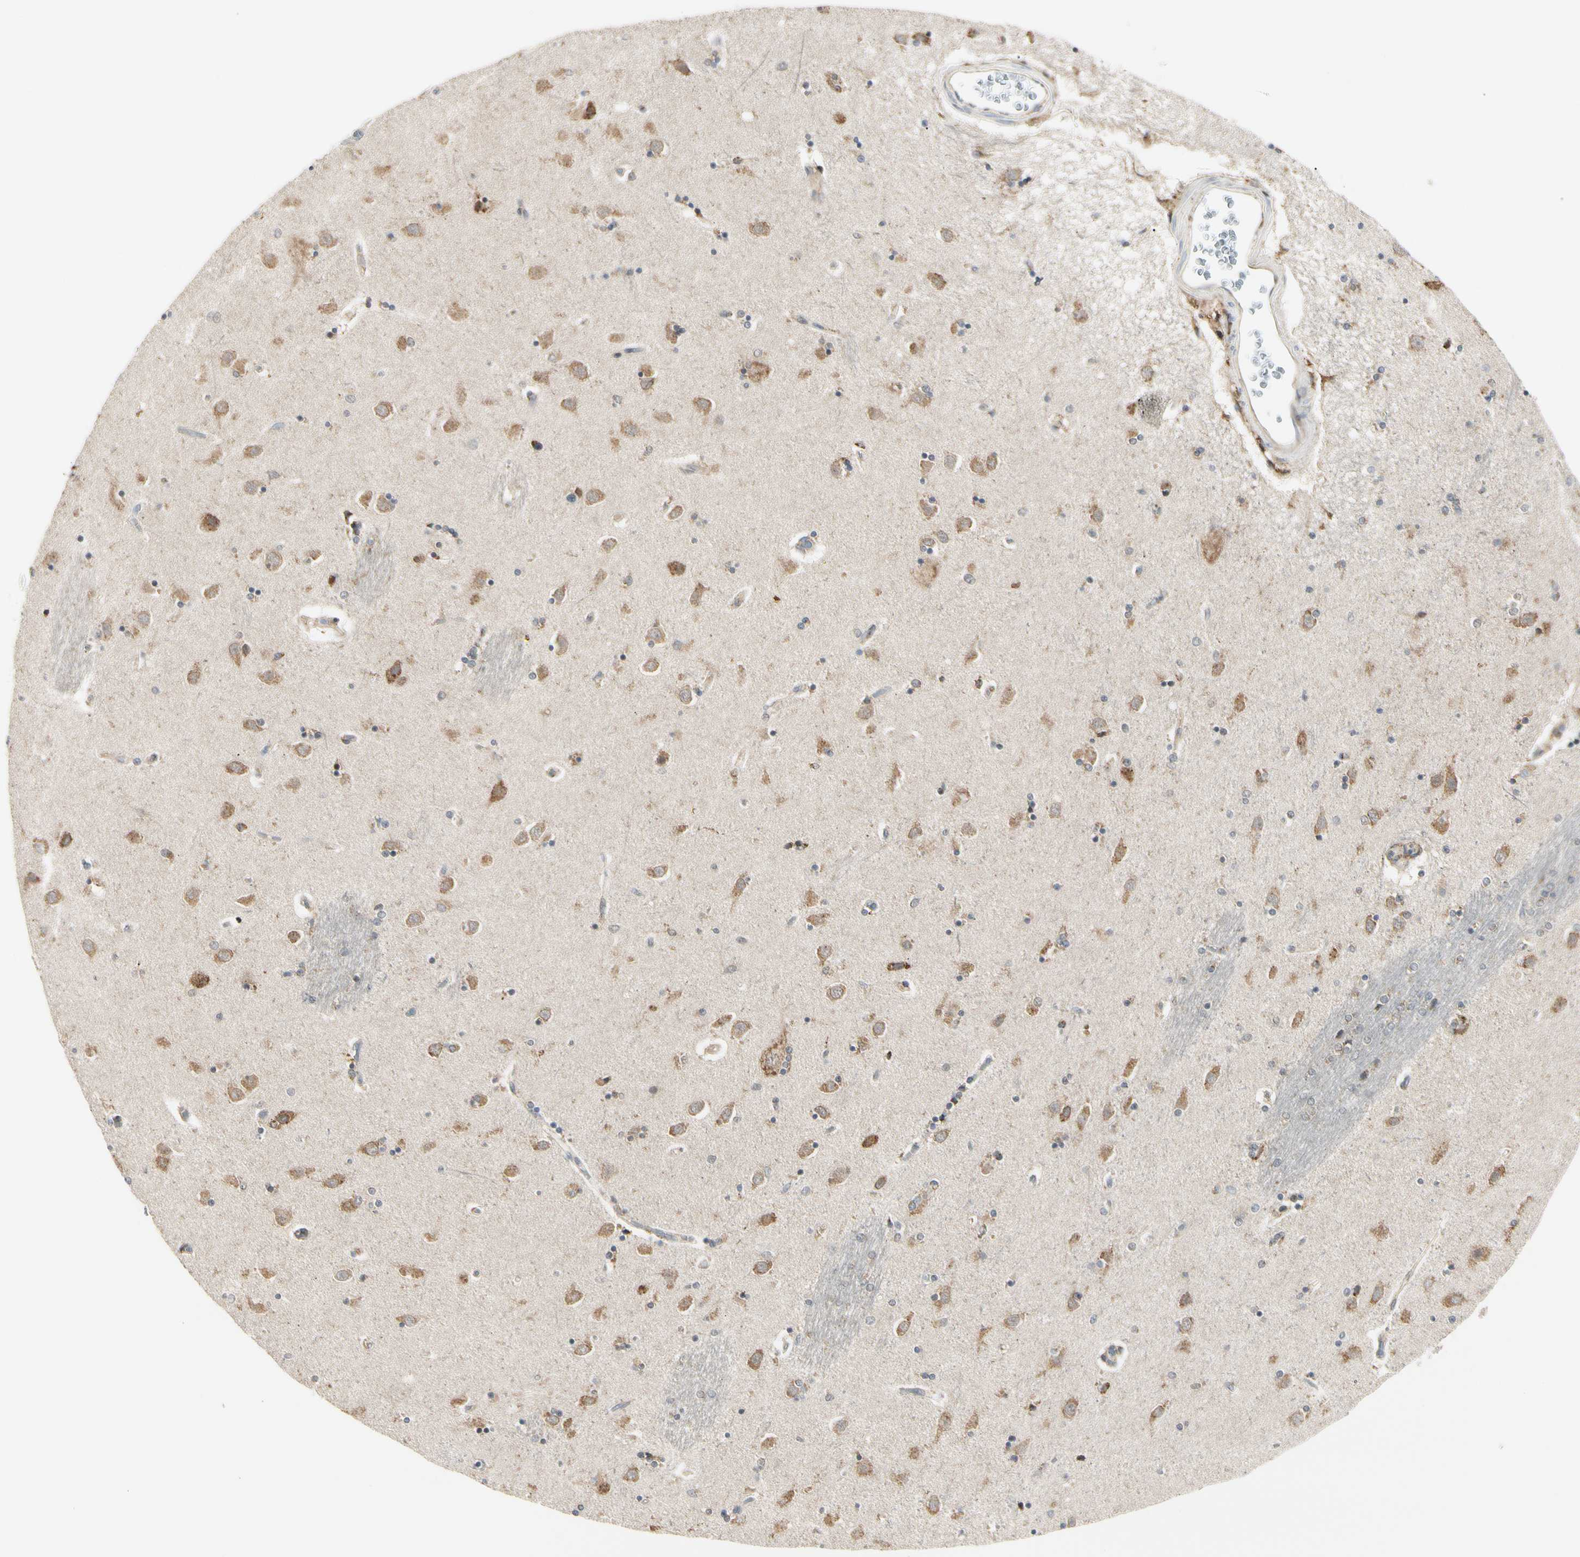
{"staining": {"intensity": "strong", "quantity": "25%-75%", "location": "cytoplasmic/membranous,nuclear"}, "tissue": "caudate", "cell_type": "Glial cells", "image_type": "normal", "snomed": [{"axis": "morphology", "description": "Normal tissue, NOS"}, {"axis": "topography", "description": "Lateral ventricle wall"}], "caption": "Brown immunohistochemical staining in benign human caudate displays strong cytoplasmic/membranous,nuclear expression in about 25%-75% of glial cells.", "gene": "HSP90B1", "patient": {"sex": "female", "age": 54}}